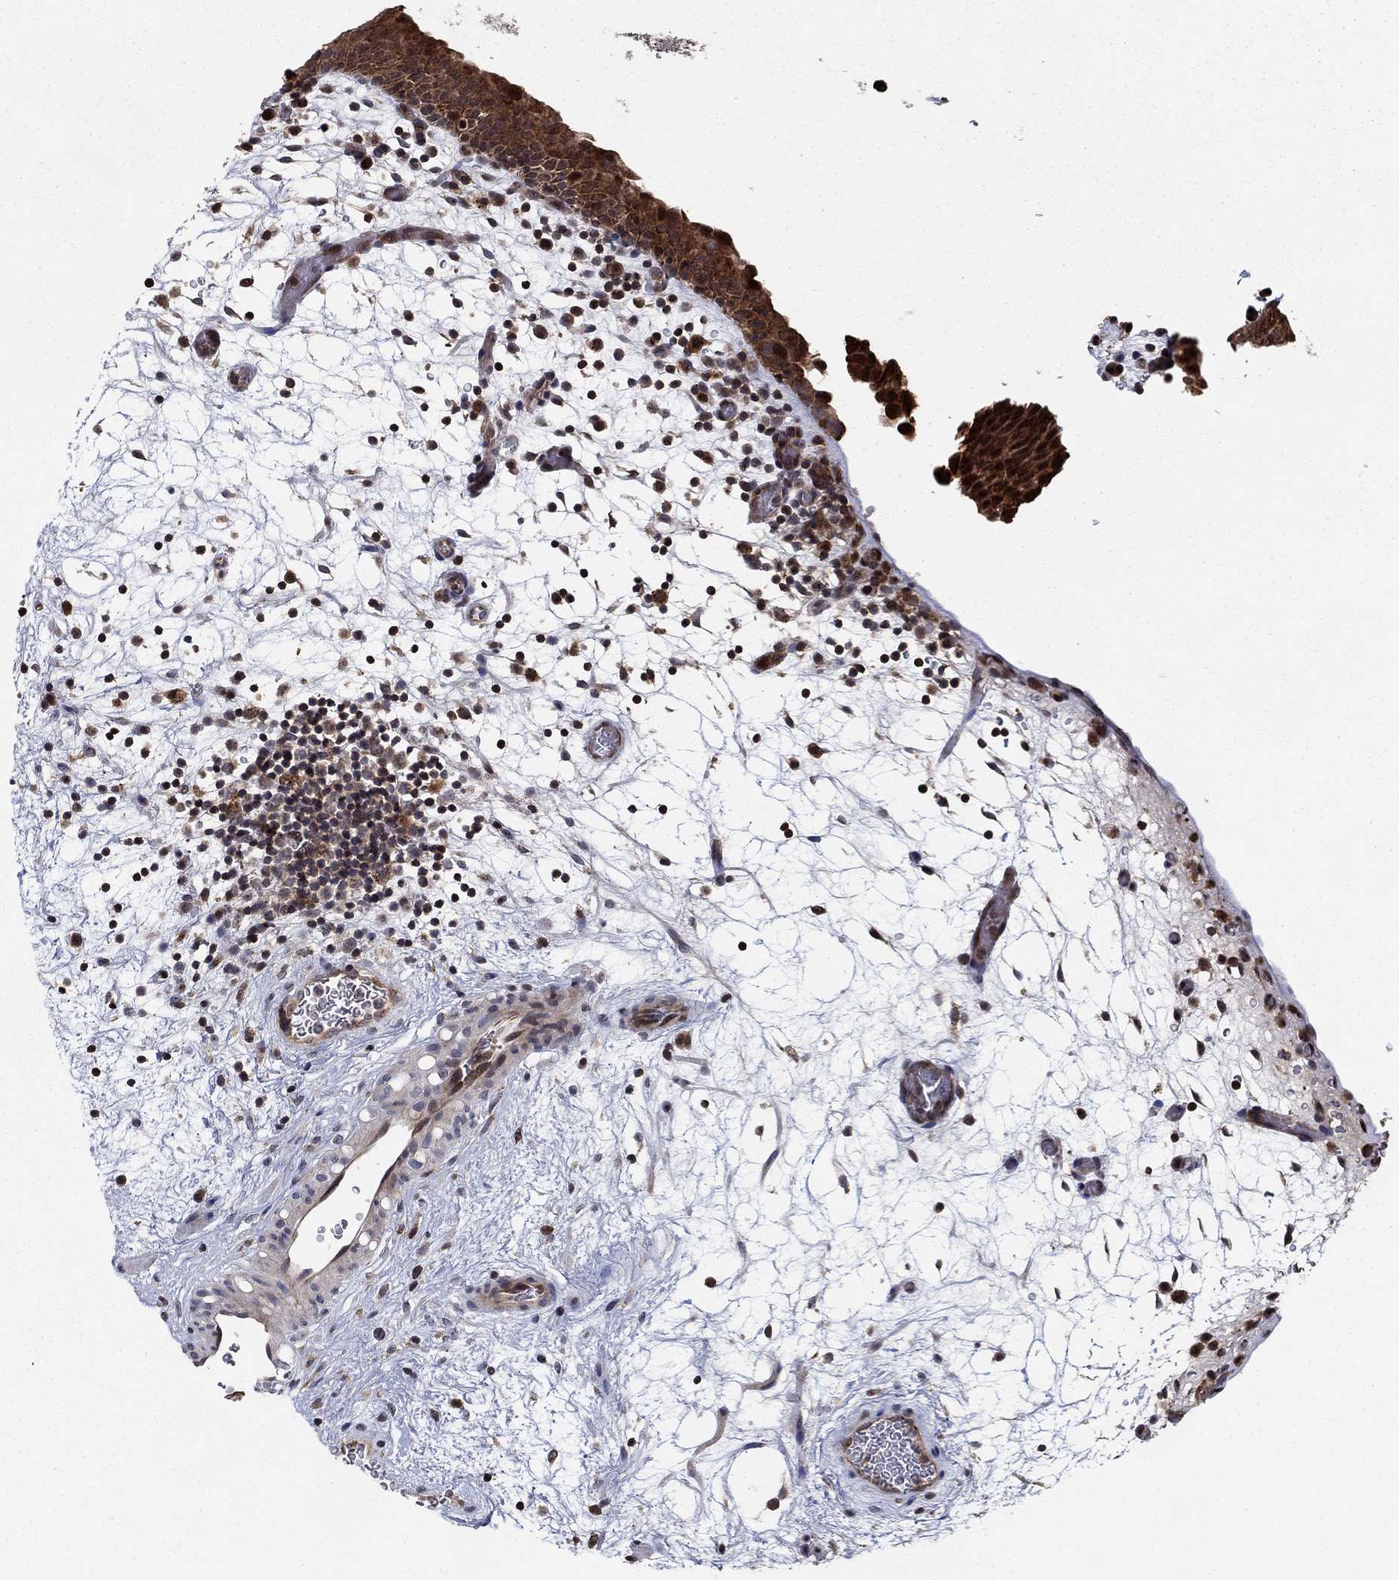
{"staining": {"intensity": "strong", "quantity": "<25%", "location": "cytoplasmic/membranous"}, "tissue": "urinary bladder", "cell_type": "Urothelial cells", "image_type": "normal", "snomed": [{"axis": "morphology", "description": "Normal tissue, NOS"}, {"axis": "topography", "description": "Urinary bladder"}], "caption": "An image showing strong cytoplasmic/membranous staining in about <25% of urothelial cells in unremarkable urinary bladder, as visualized by brown immunohistochemical staining.", "gene": "LPCAT4", "patient": {"sex": "male", "age": 37}}